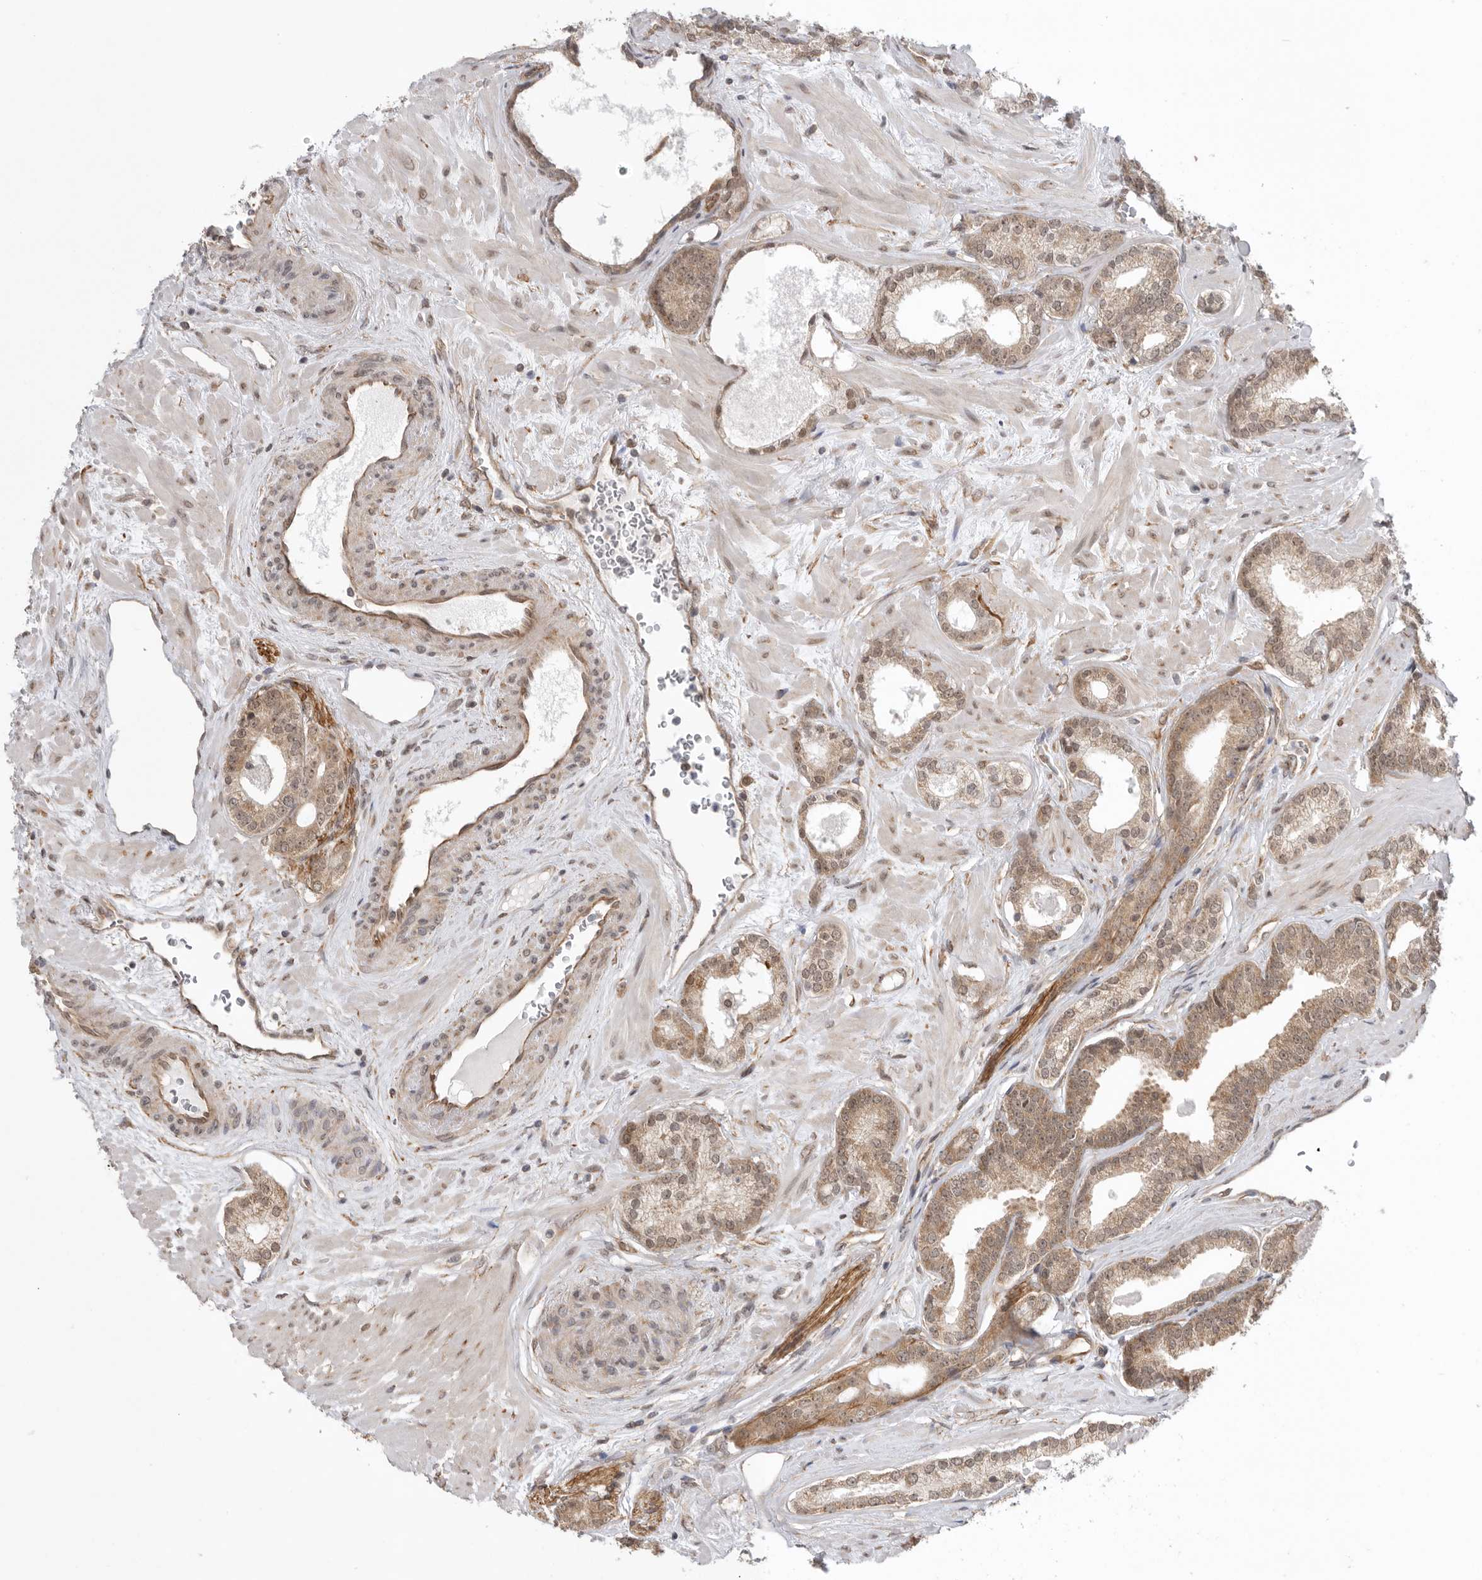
{"staining": {"intensity": "weak", "quantity": ">75%", "location": "cytoplasmic/membranous,nuclear"}, "tissue": "prostate cancer", "cell_type": "Tumor cells", "image_type": "cancer", "snomed": [{"axis": "morphology", "description": "Adenocarcinoma, Low grade"}, {"axis": "topography", "description": "Prostate"}], "caption": "Prostate cancer (adenocarcinoma (low-grade)) stained for a protein (brown) reveals weak cytoplasmic/membranous and nuclear positive staining in about >75% of tumor cells.", "gene": "VPS50", "patient": {"sex": "male", "age": 70}}